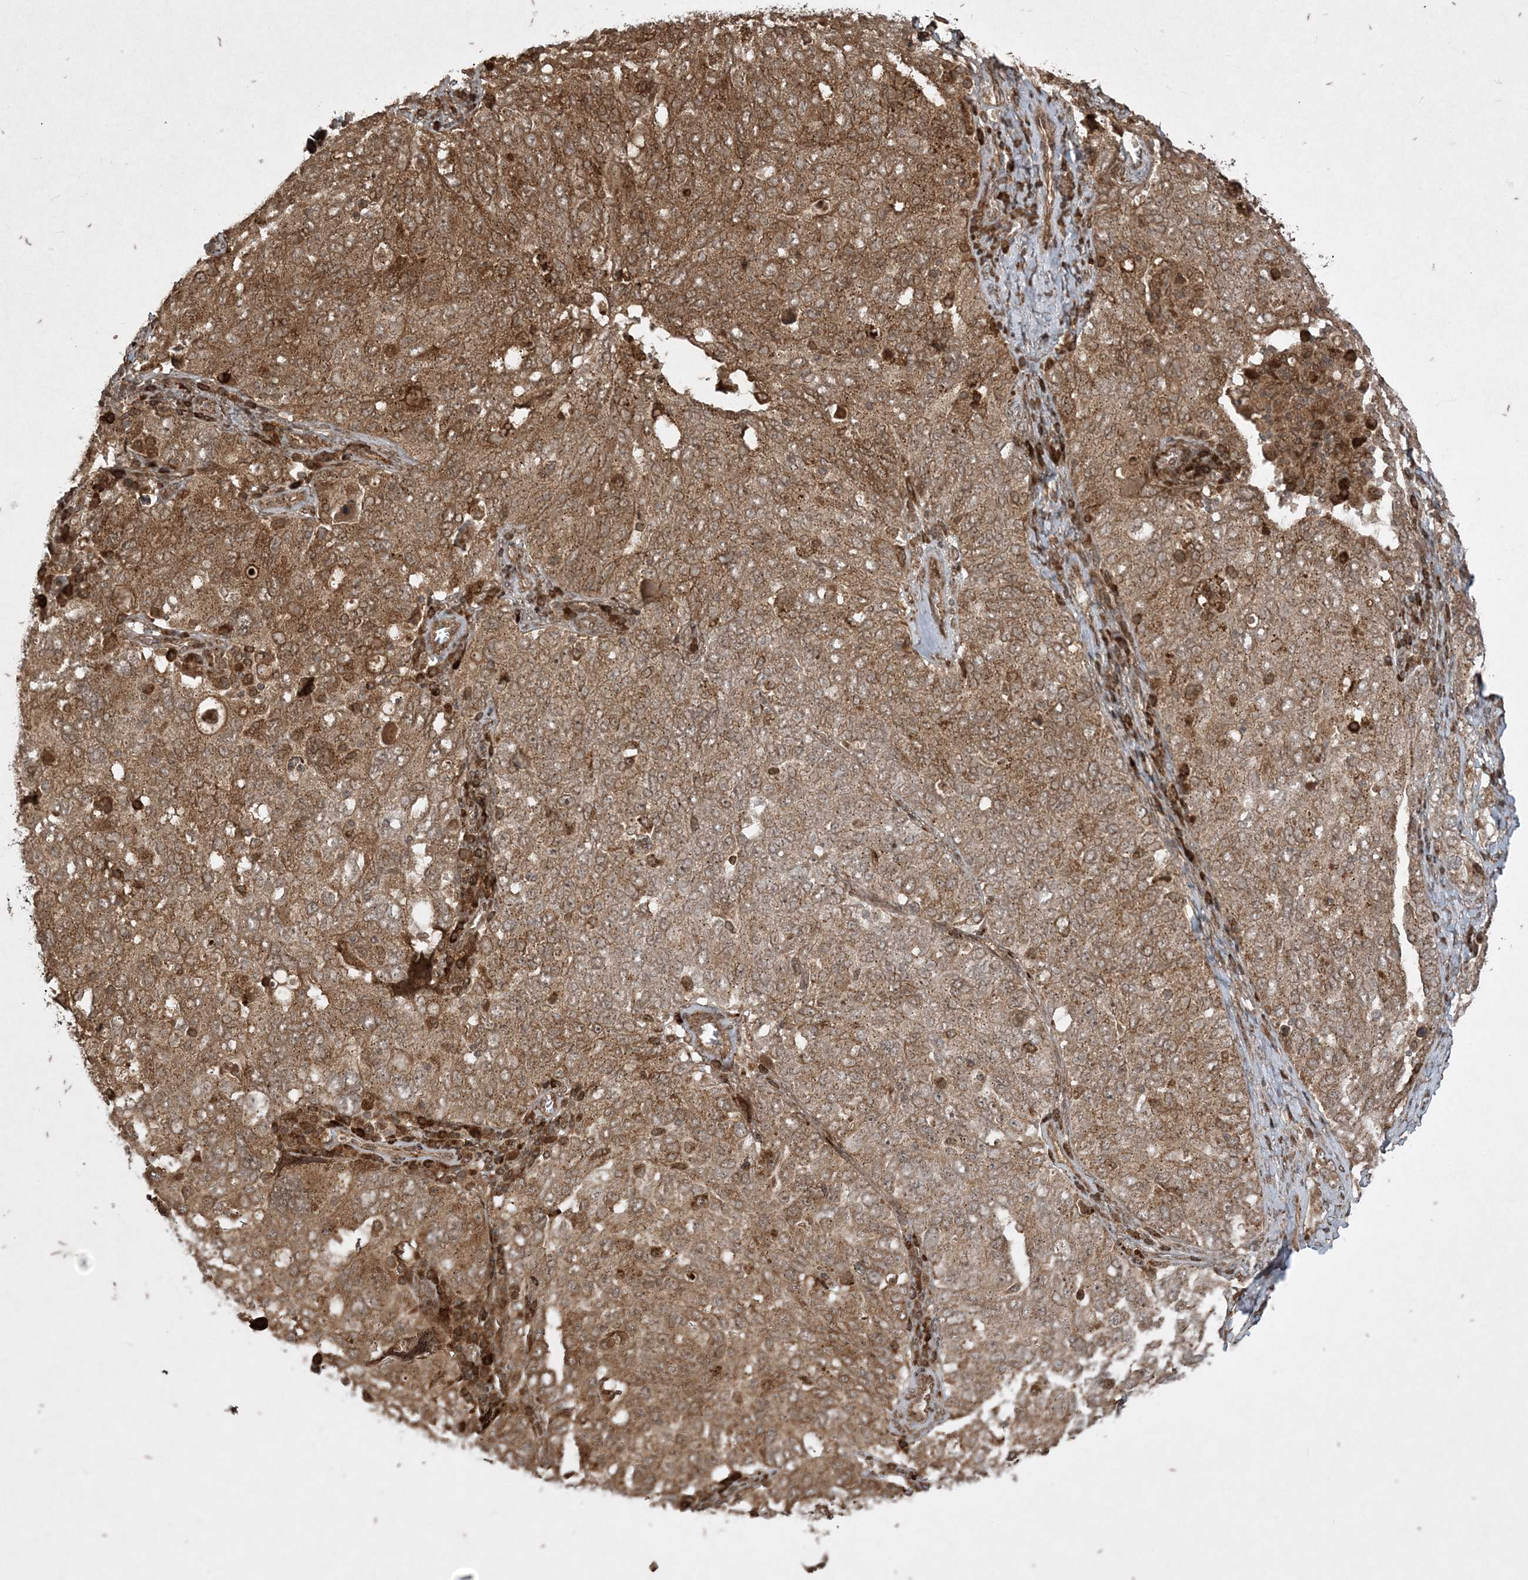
{"staining": {"intensity": "moderate", "quantity": ">75%", "location": "cytoplasmic/membranous"}, "tissue": "ovarian cancer", "cell_type": "Tumor cells", "image_type": "cancer", "snomed": [{"axis": "morphology", "description": "Carcinoma, endometroid"}, {"axis": "topography", "description": "Ovary"}], "caption": "Protein staining displays moderate cytoplasmic/membranous positivity in approximately >75% of tumor cells in ovarian cancer (endometroid carcinoma).", "gene": "RRAS", "patient": {"sex": "female", "age": 62}}